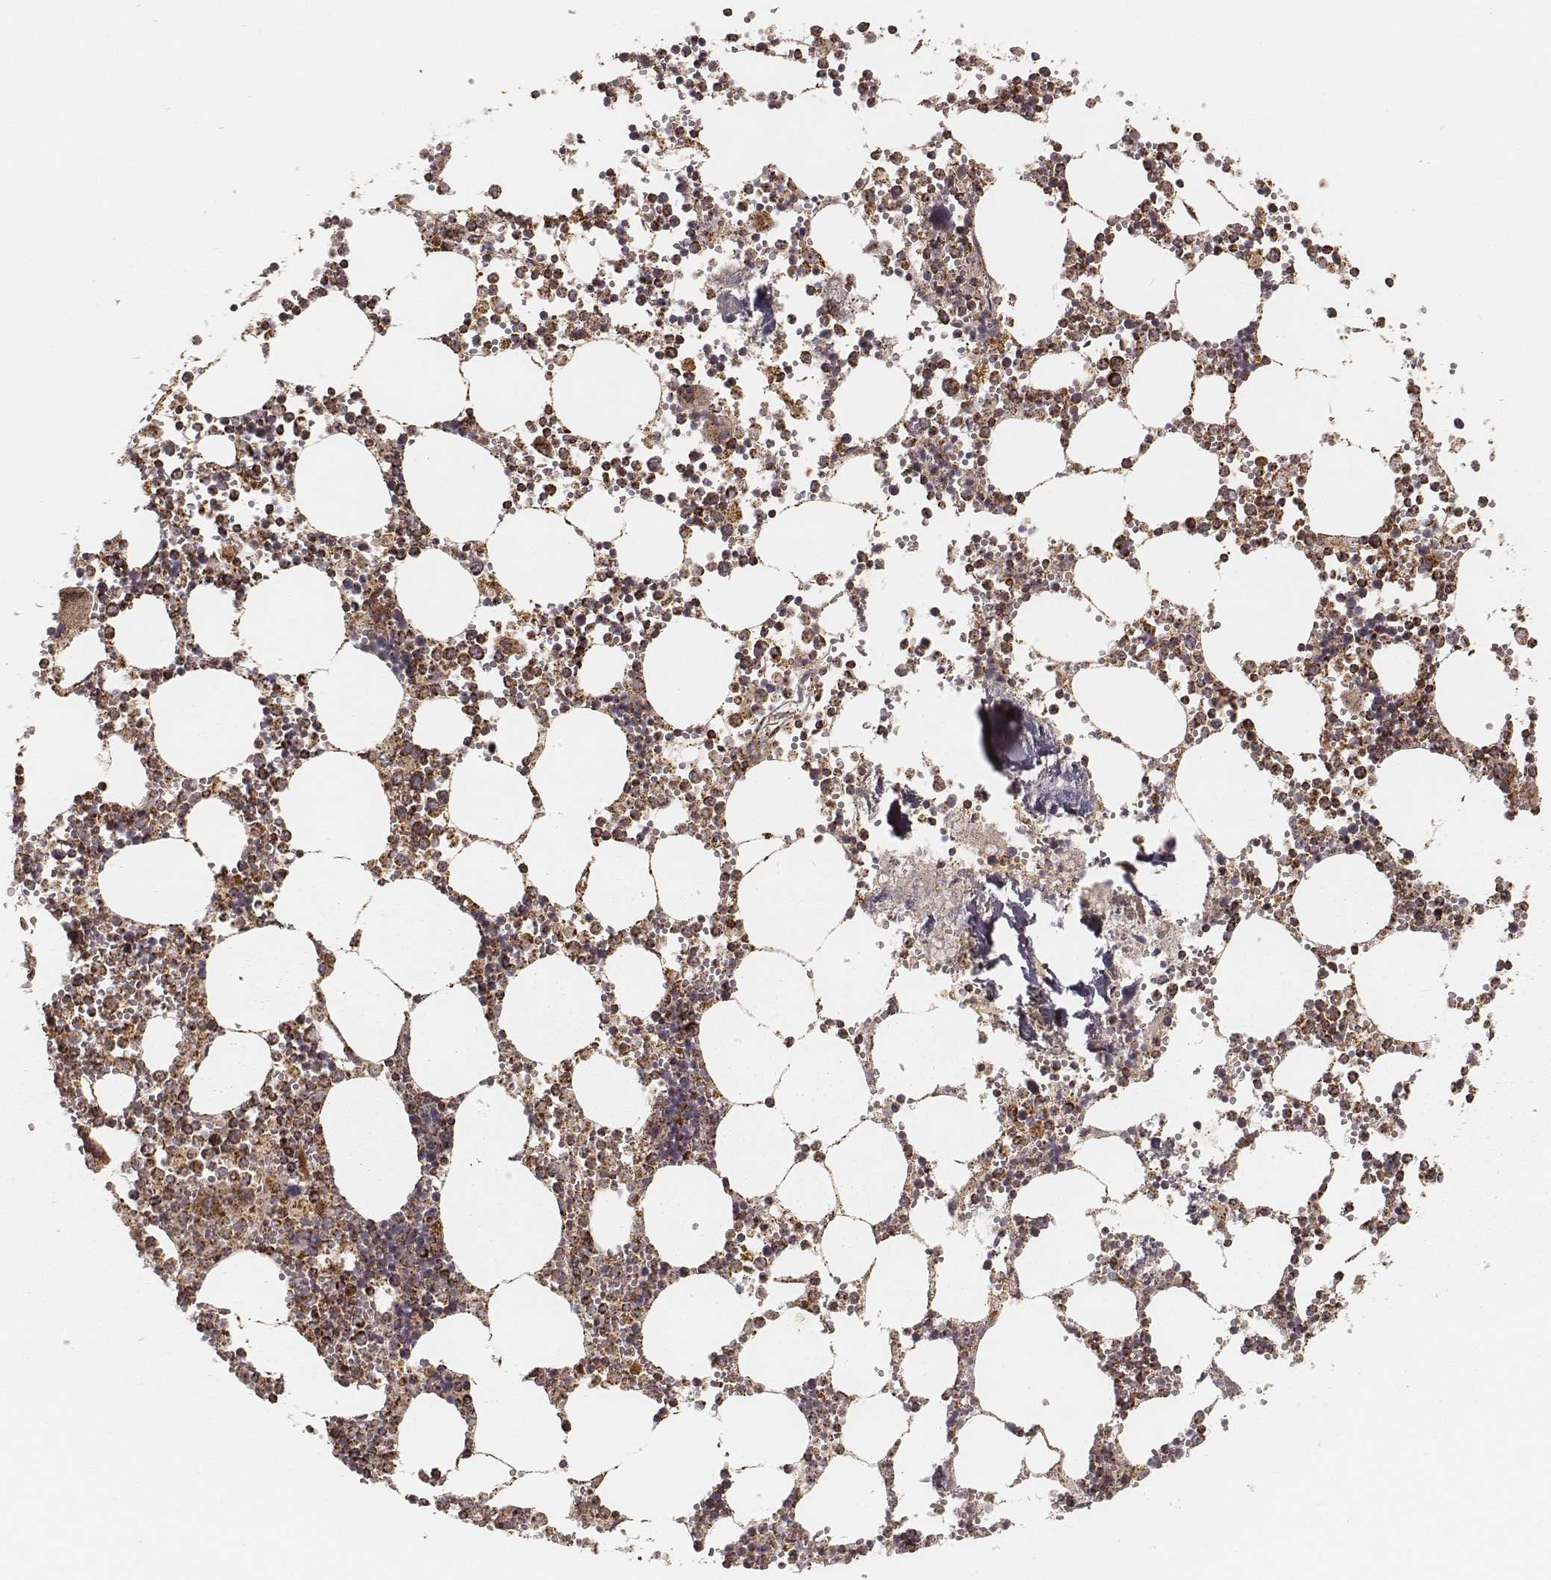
{"staining": {"intensity": "strong", "quantity": "<25%", "location": "cytoplasmic/membranous"}, "tissue": "bone marrow", "cell_type": "Hematopoietic cells", "image_type": "normal", "snomed": [{"axis": "morphology", "description": "Normal tissue, NOS"}, {"axis": "topography", "description": "Bone marrow"}], "caption": "High-magnification brightfield microscopy of benign bone marrow stained with DAB (3,3'-diaminobenzidine) (brown) and counterstained with hematoxylin (blue). hematopoietic cells exhibit strong cytoplasmic/membranous positivity is identified in approximately<25% of cells.", "gene": "CS", "patient": {"sex": "male", "age": 54}}